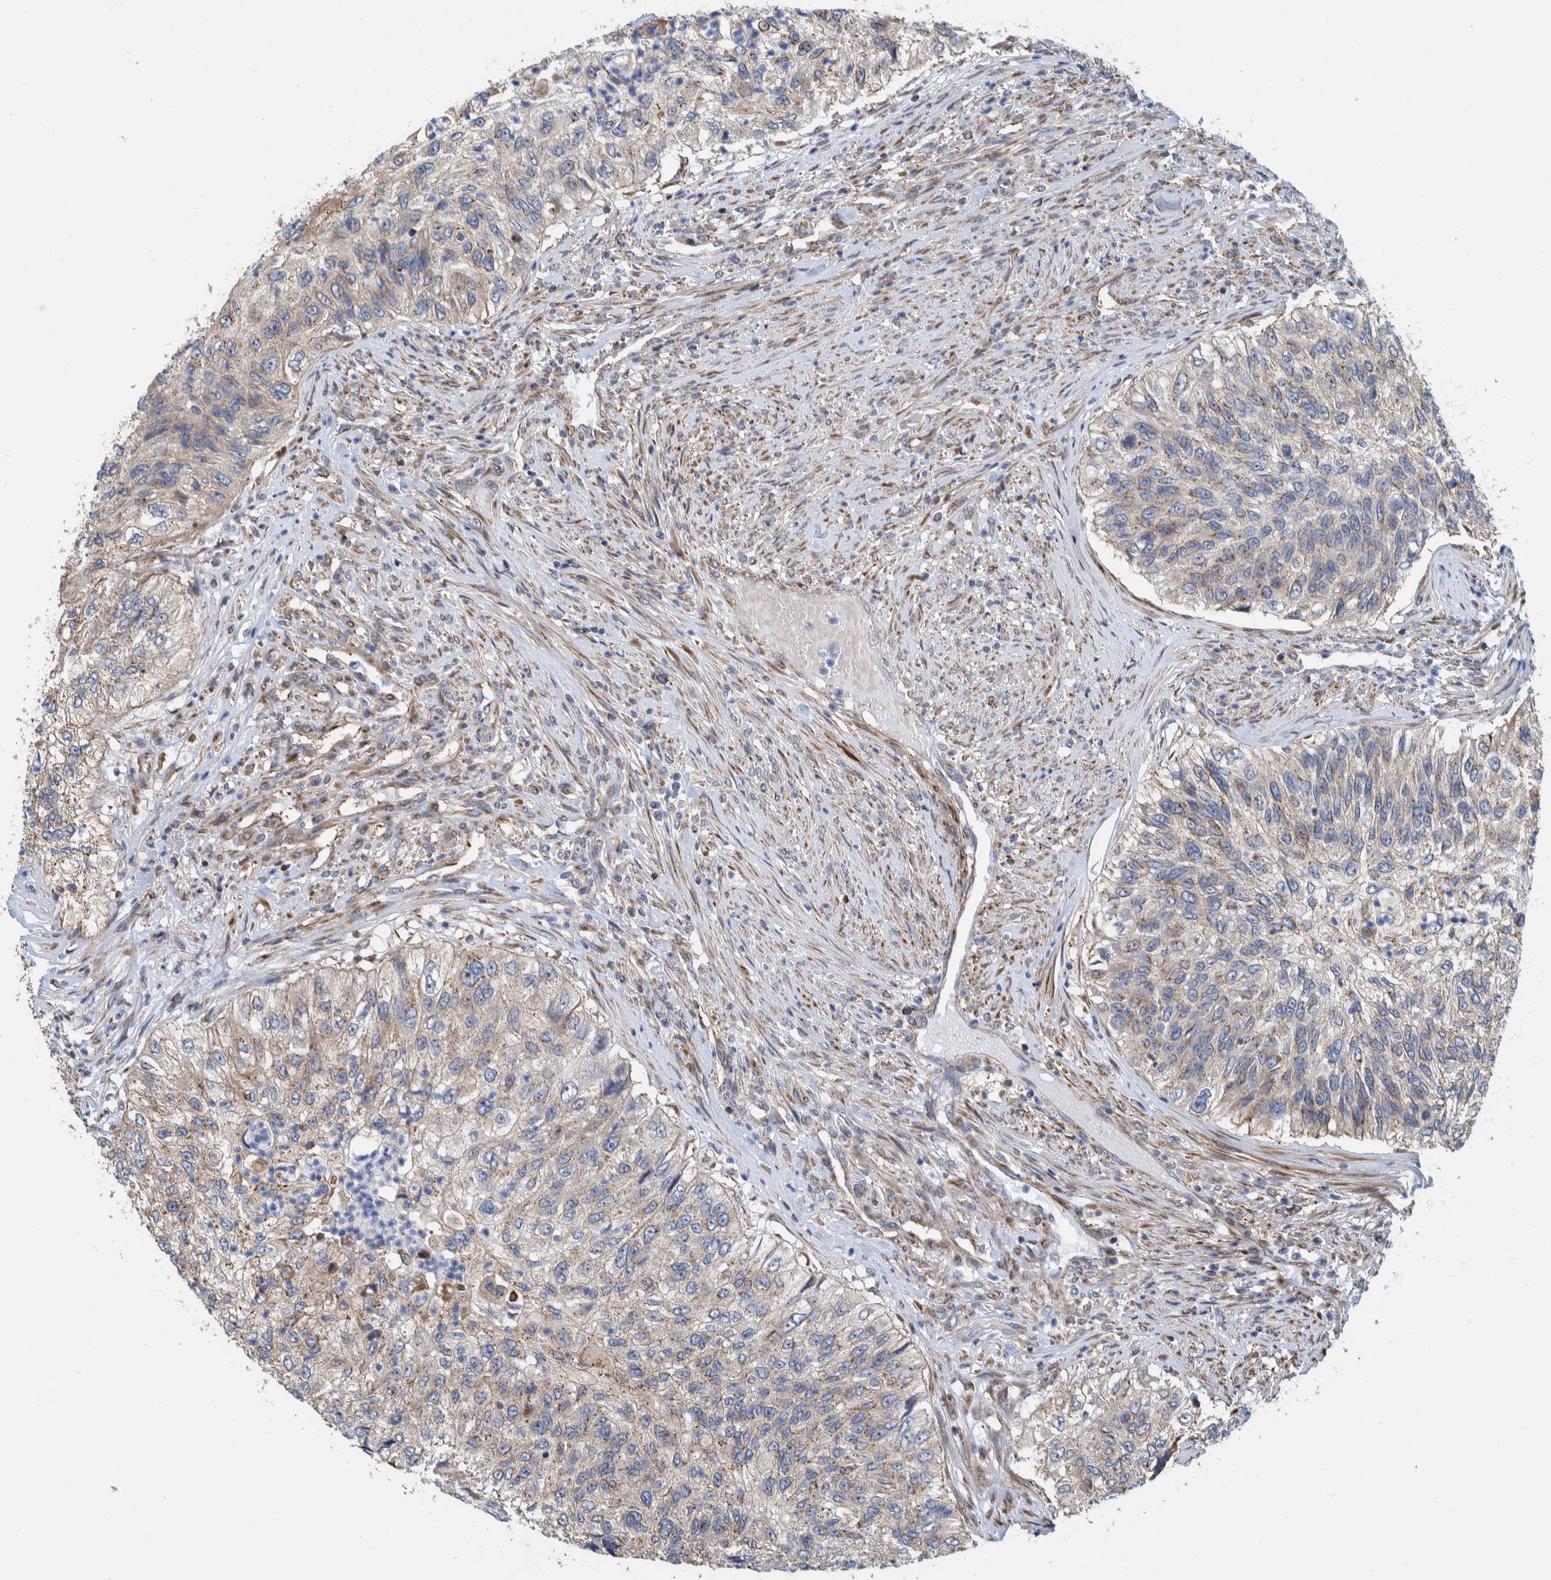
{"staining": {"intensity": "weak", "quantity": ">75%", "location": "cytoplasmic/membranous"}, "tissue": "urothelial cancer", "cell_type": "Tumor cells", "image_type": "cancer", "snomed": [{"axis": "morphology", "description": "Urothelial carcinoma, High grade"}, {"axis": "topography", "description": "Urinary bladder"}], "caption": "Immunohistochemical staining of high-grade urothelial carcinoma shows low levels of weak cytoplasmic/membranous protein expression in approximately >75% of tumor cells.", "gene": "CCDC57", "patient": {"sex": "female", "age": 60}}